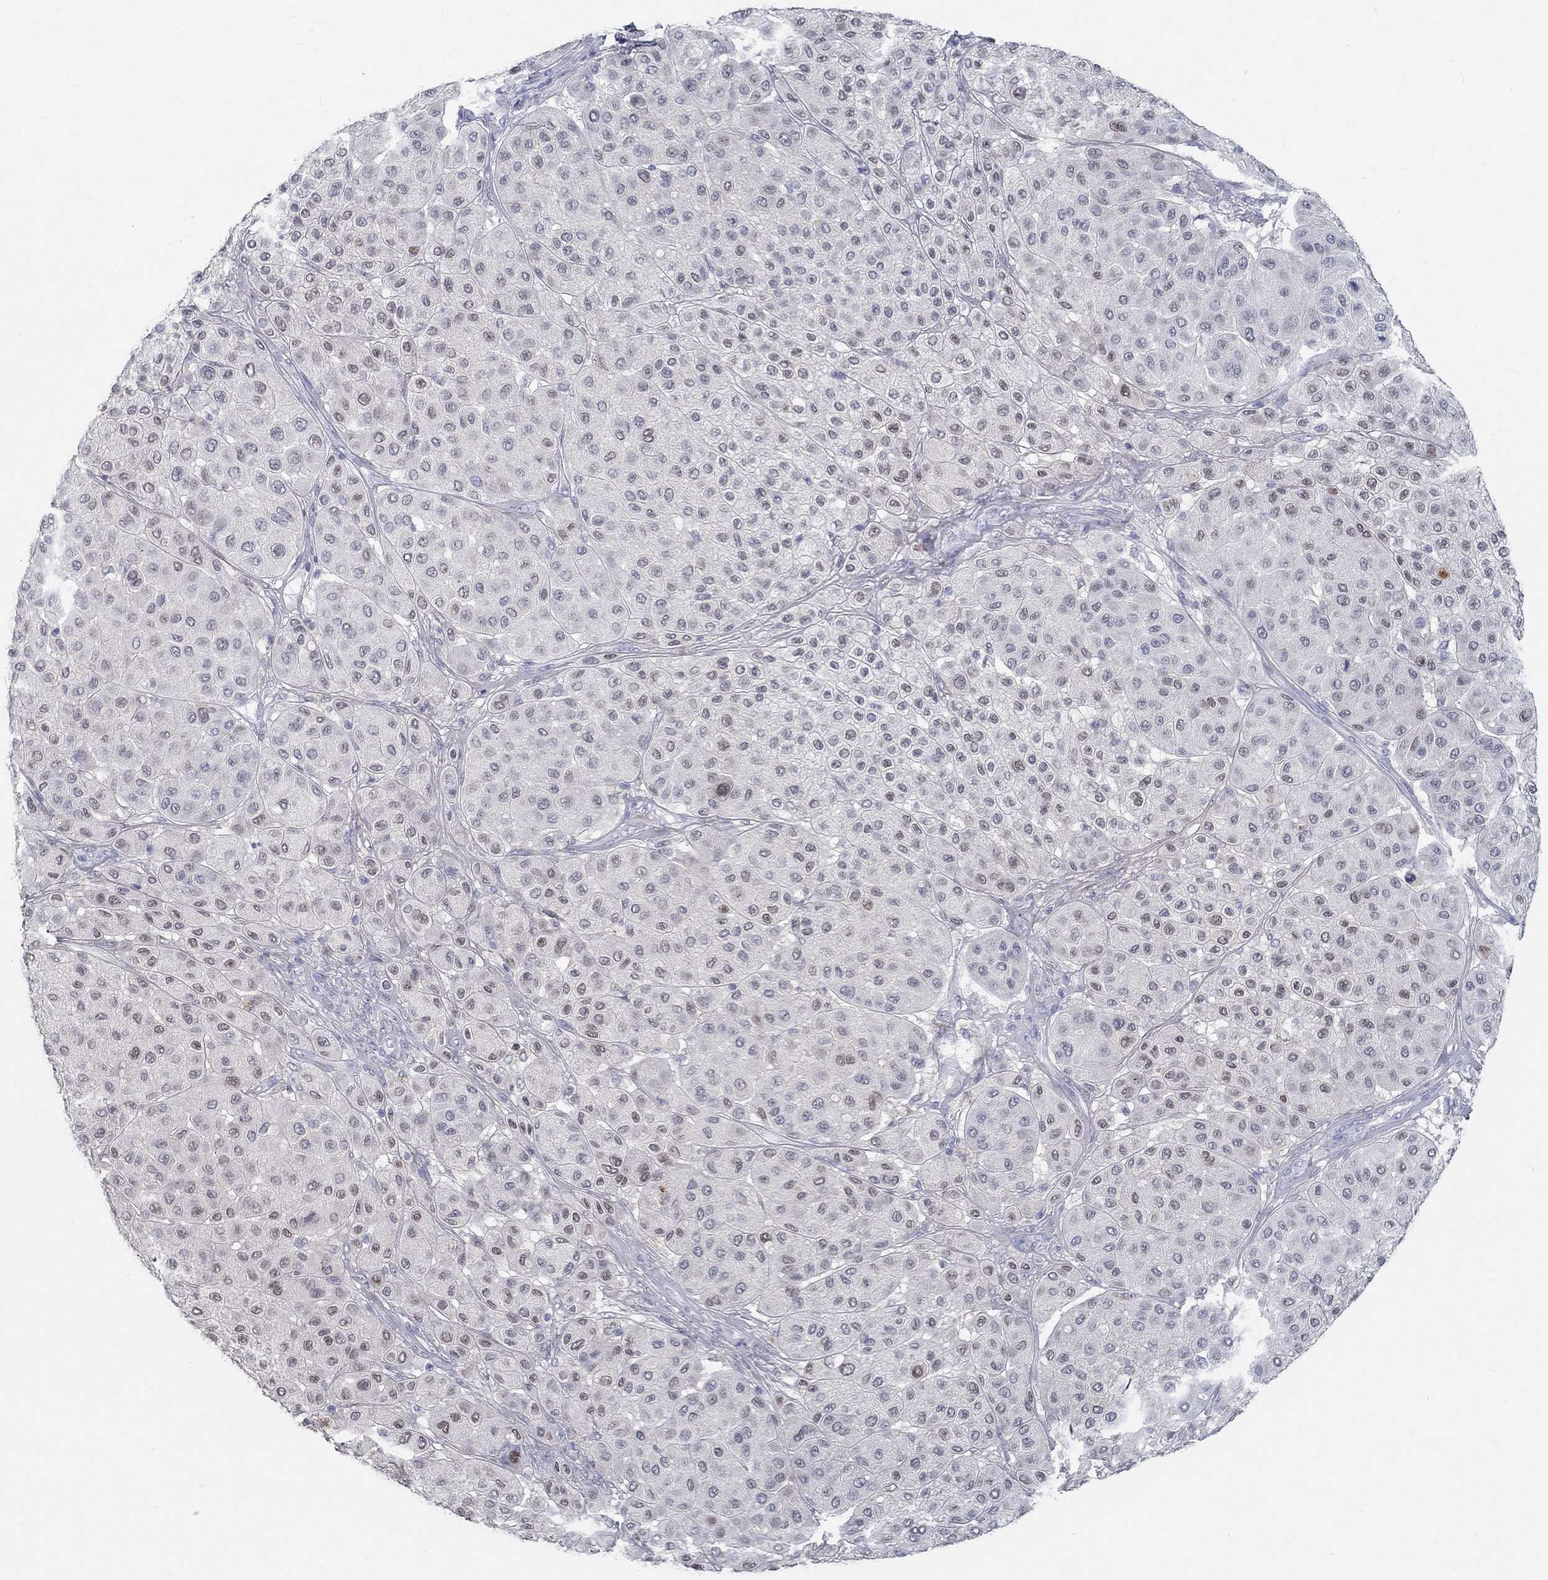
{"staining": {"intensity": "moderate", "quantity": "<25%", "location": "cytoplasmic/membranous,nuclear"}, "tissue": "melanoma", "cell_type": "Tumor cells", "image_type": "cancer", "snomed": [{"axis": "morphology", "description": "Malignant melanoma, Metastatic site"}, {"axis": "topography", "description": "Smooth muscle"}], "caption": "High-magnification brightfield microscopy of malignant melanoma (metastatic site) stained with DAB (brown) and counterstained with hematoxylin (blue). tumor cells exhibit moderate cytoplasmic/membranous and nuclear expression is present in approximately<25% of cells. (DAB (3,3'-diaminobenzidine) = brown stain, brightfield microscopy at high magnification).", "gene": "FGF2", "patient": {"sex": "male", "age": 41}}